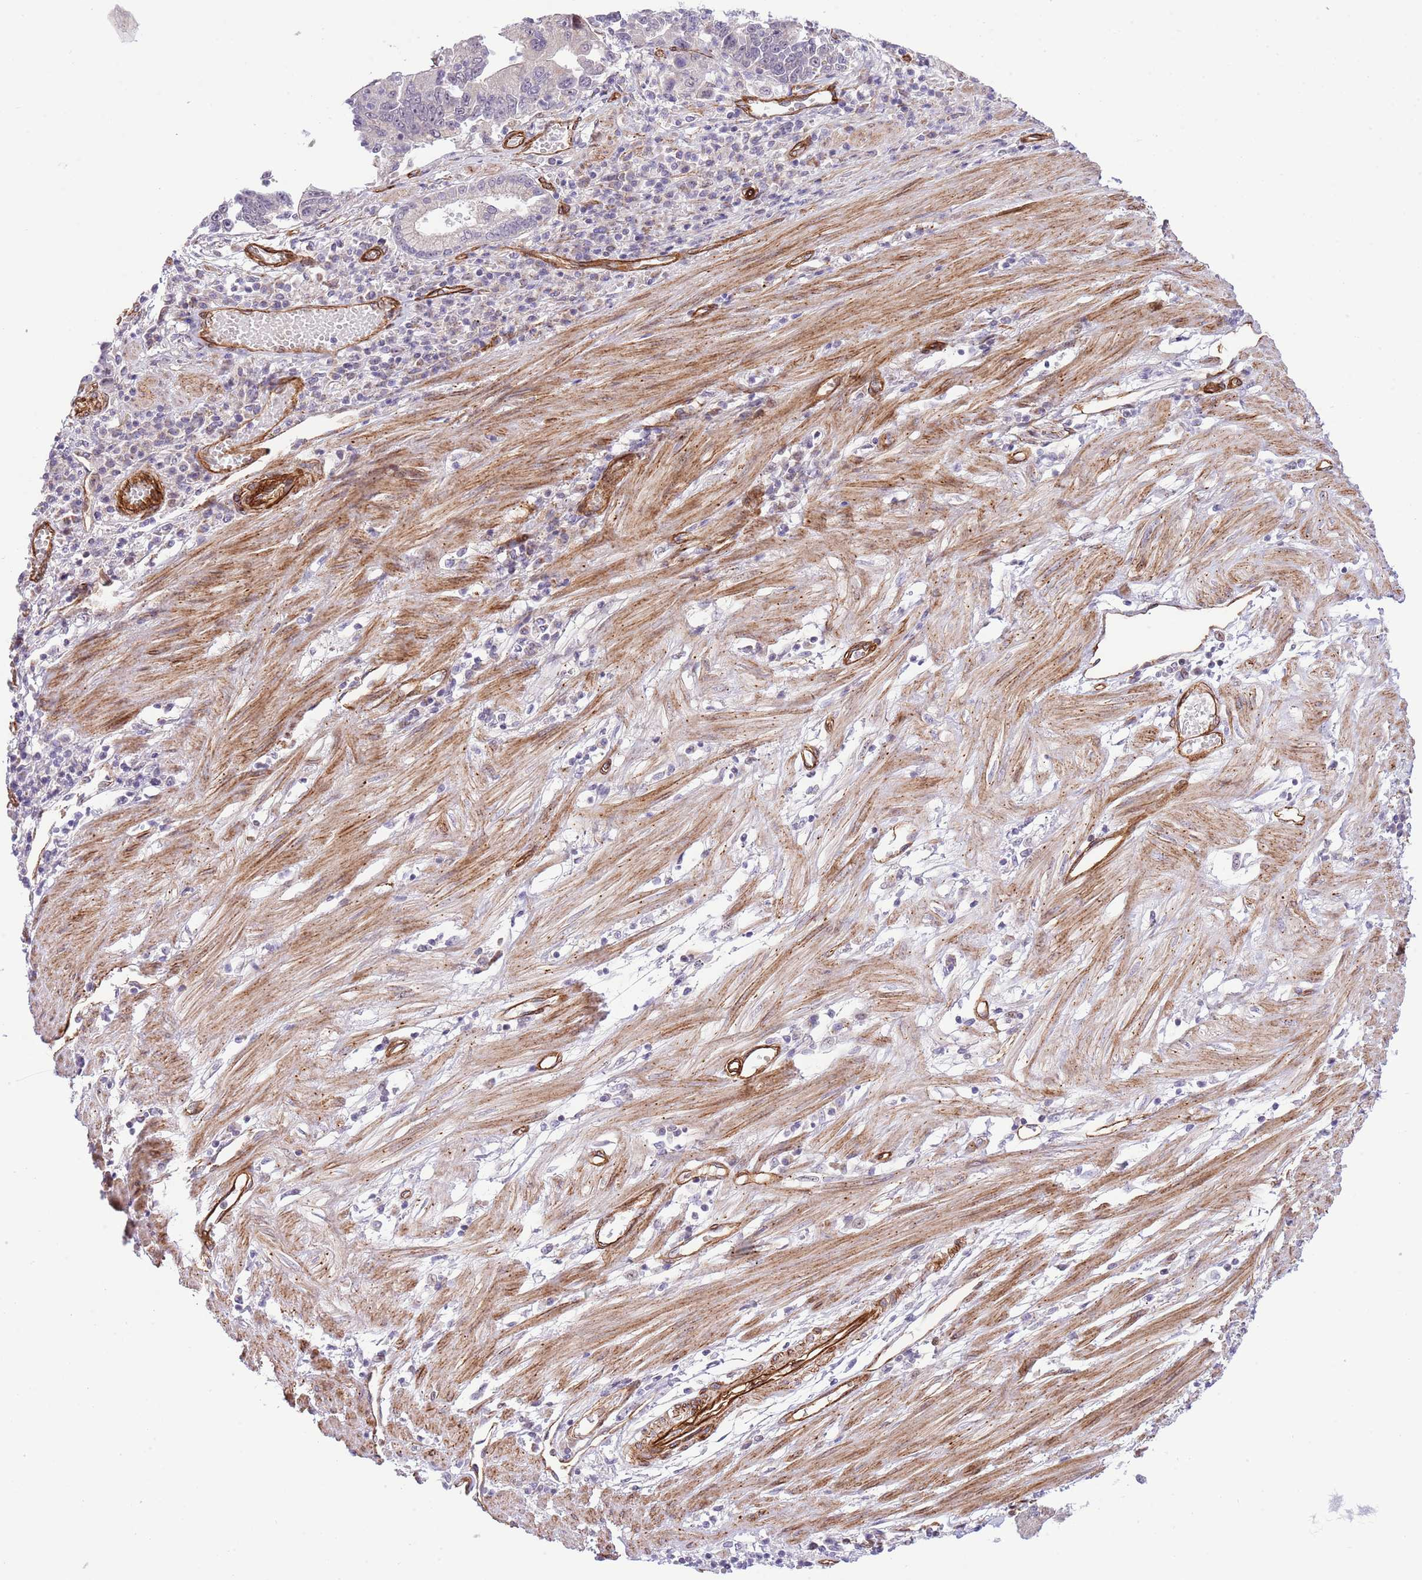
{"staining": {"intensity": "negative", "quantity": "none", "location": "none"}, "tissue": "stomach cancer", "cell_type": "Tumor cells", "image_type": "cancer", "snomed": [{"axis": "morphology", "description": "Adenocarcinoma, NOS"}, {"axis": "topography", "description": "Stomach"}], "caption": "Adenocarcinoma (stomach) stained for a protein using immunohistochemistry demonstrates no expression tumor cells.", "gene": "NEK3", "patient": {"sex": "male", "age": 59}}